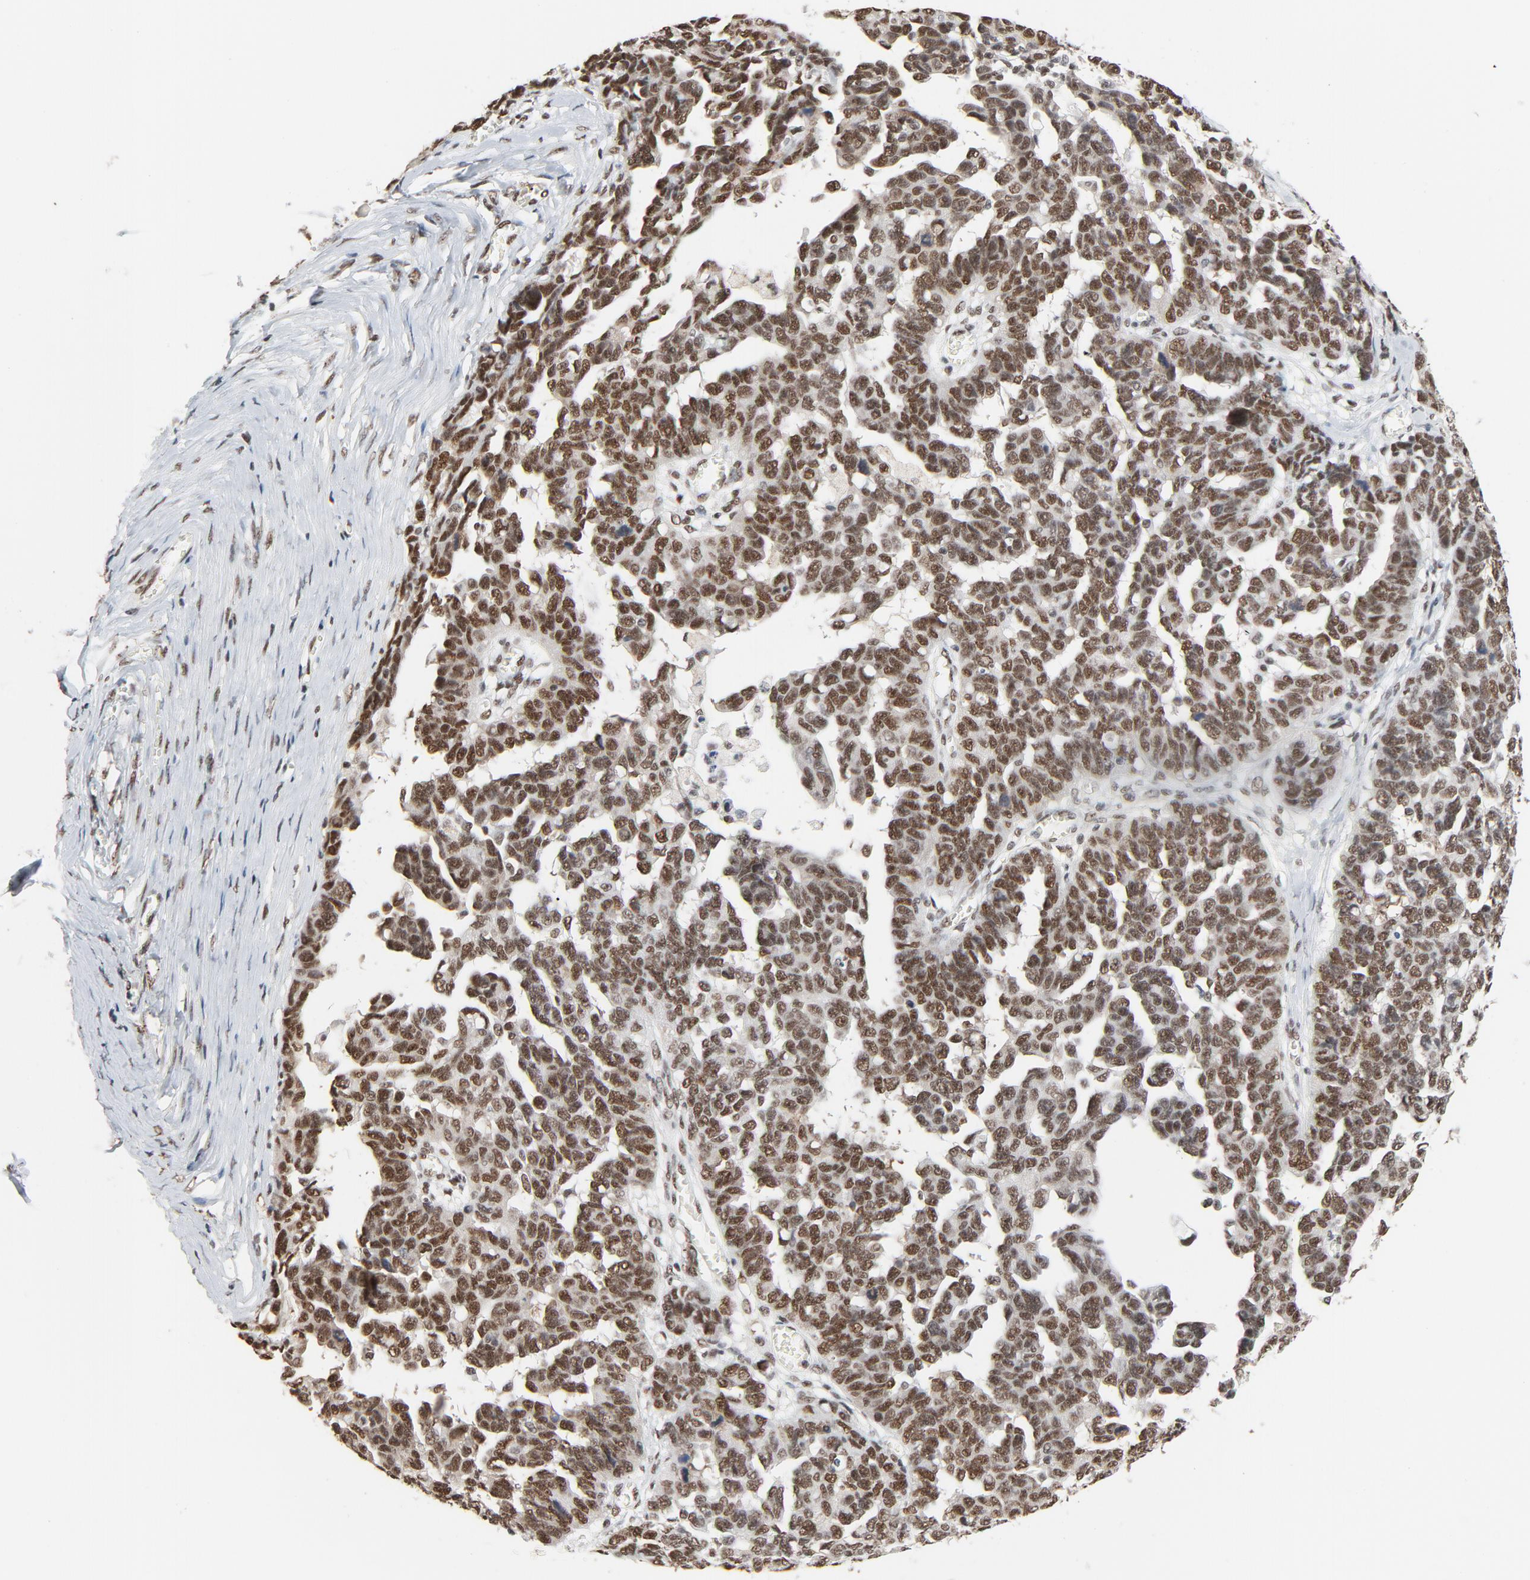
{"staining": {"intensity": "moderate", "quantity": ">75%", "location": "nuclear"}, "tissue": "ovarian cancer", "cell_type": "Tumor cells", "image_type": "cancer", "snomed": [{"axis": "morphology", "description": "Cystadenocarcinoma, serous, NOS"}, {"axis": "topography", "description": "Ovary"}], "caption": "Protein expression analysis of ovarian cancer exhibits moderate nuclear expression in approximately >75% of tumor cells. (Stains: DAB in brown, nuclei in blue, Microscopy: brightfield microscopy at high magnification).", "gene": "MRE11", "patient": {"sex": "female", "age": 69}}